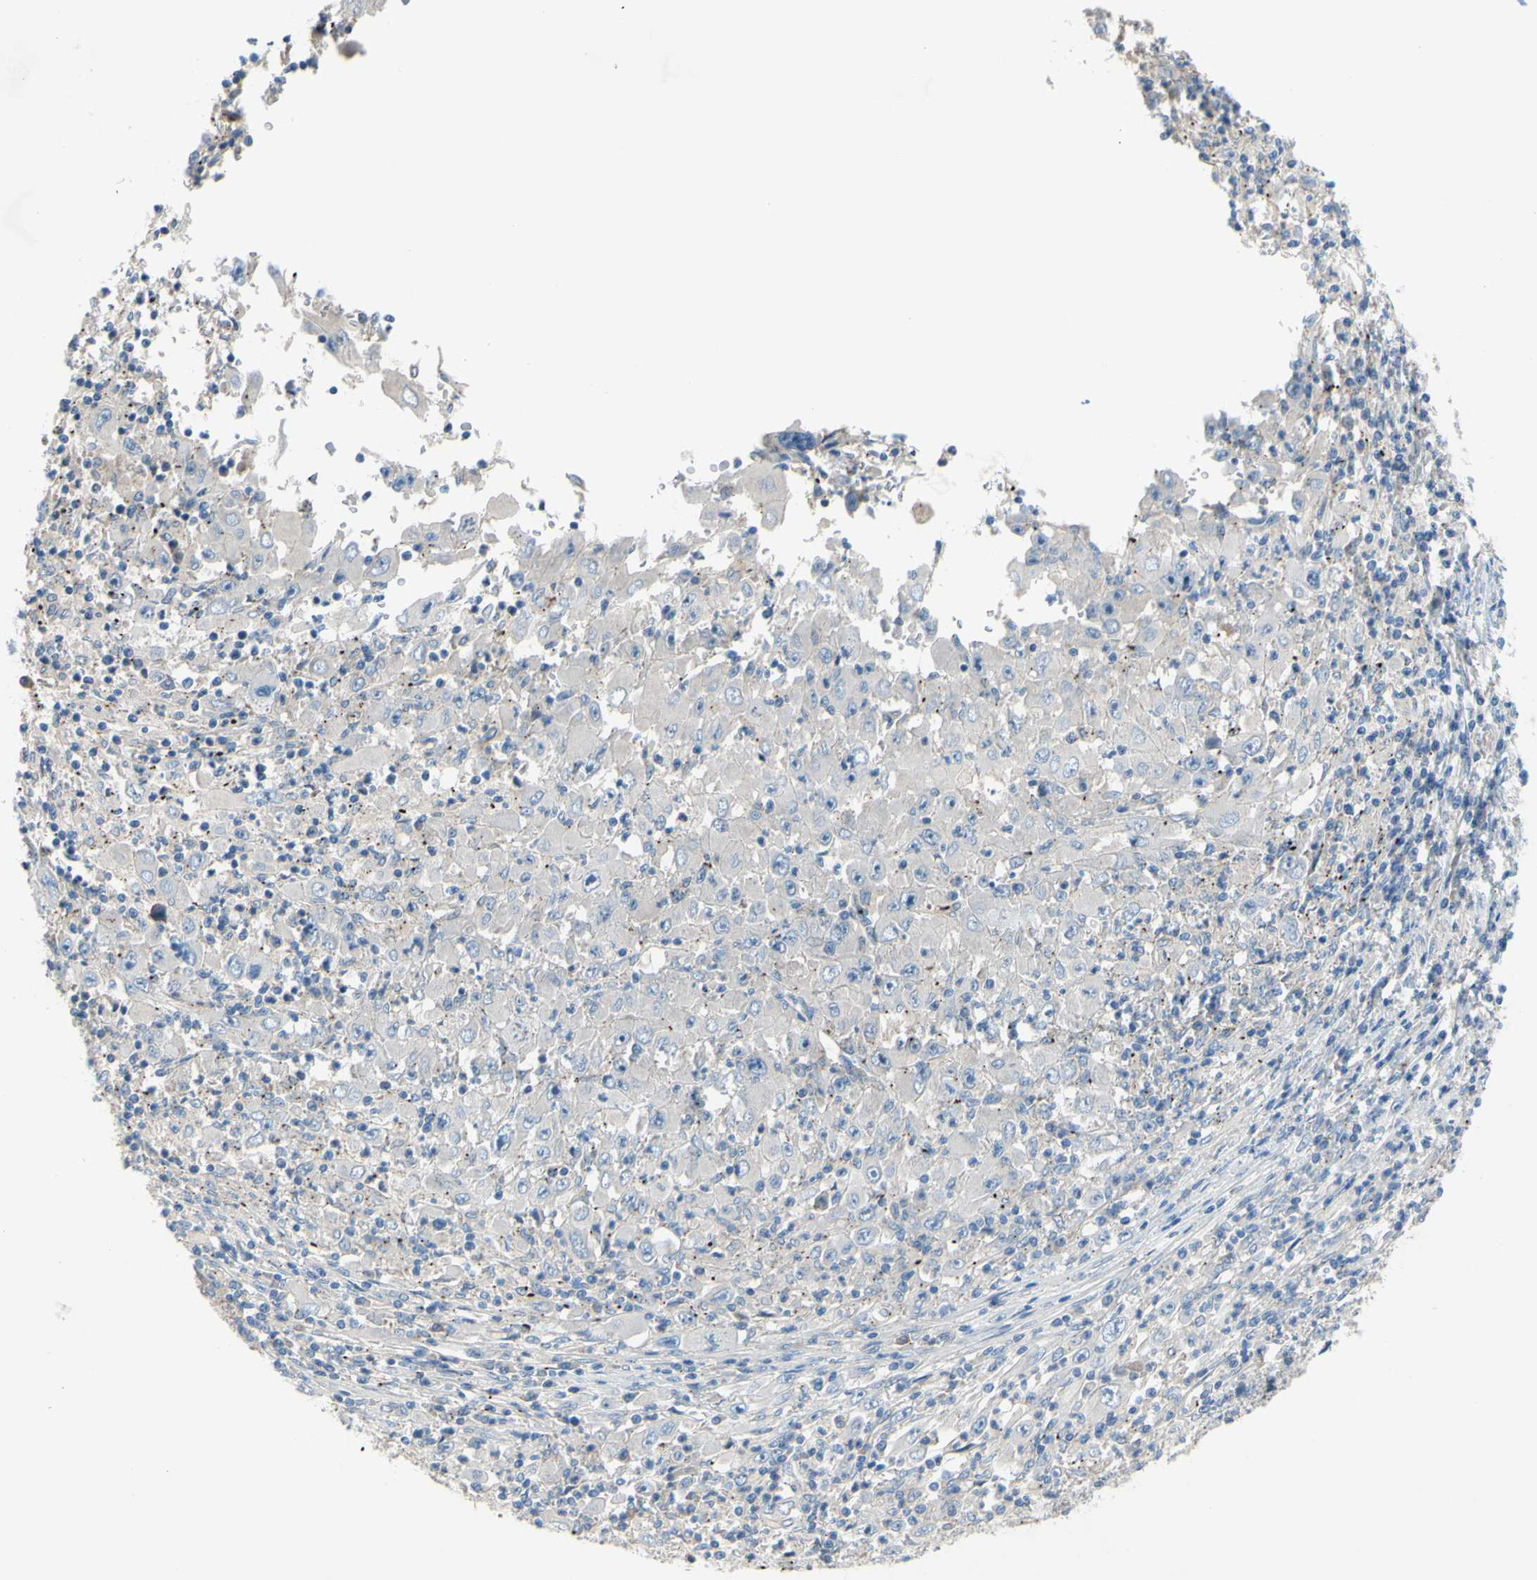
{"staining": {"intensity": "negative", "quantity": "none", "location": "none"}, "tissue": "melanoma", "cell_type": "Tumor cells", "image_type": "cancer", "snomed": [{"axis": "morphology", "description": "Malignant melanoma, Metastatic site"}, {"axis": "topography", "description": "Skin"}], "caption": "Immunohistochemistry (IHC) image of neoplastic tissue: human melanoma stained with DAB (3,3'-diaminobenzidine) displays no significant protein positivity in tumor cells.", "gene": "TMEM59L", "patient": {"sex": "female", "age": 56}}